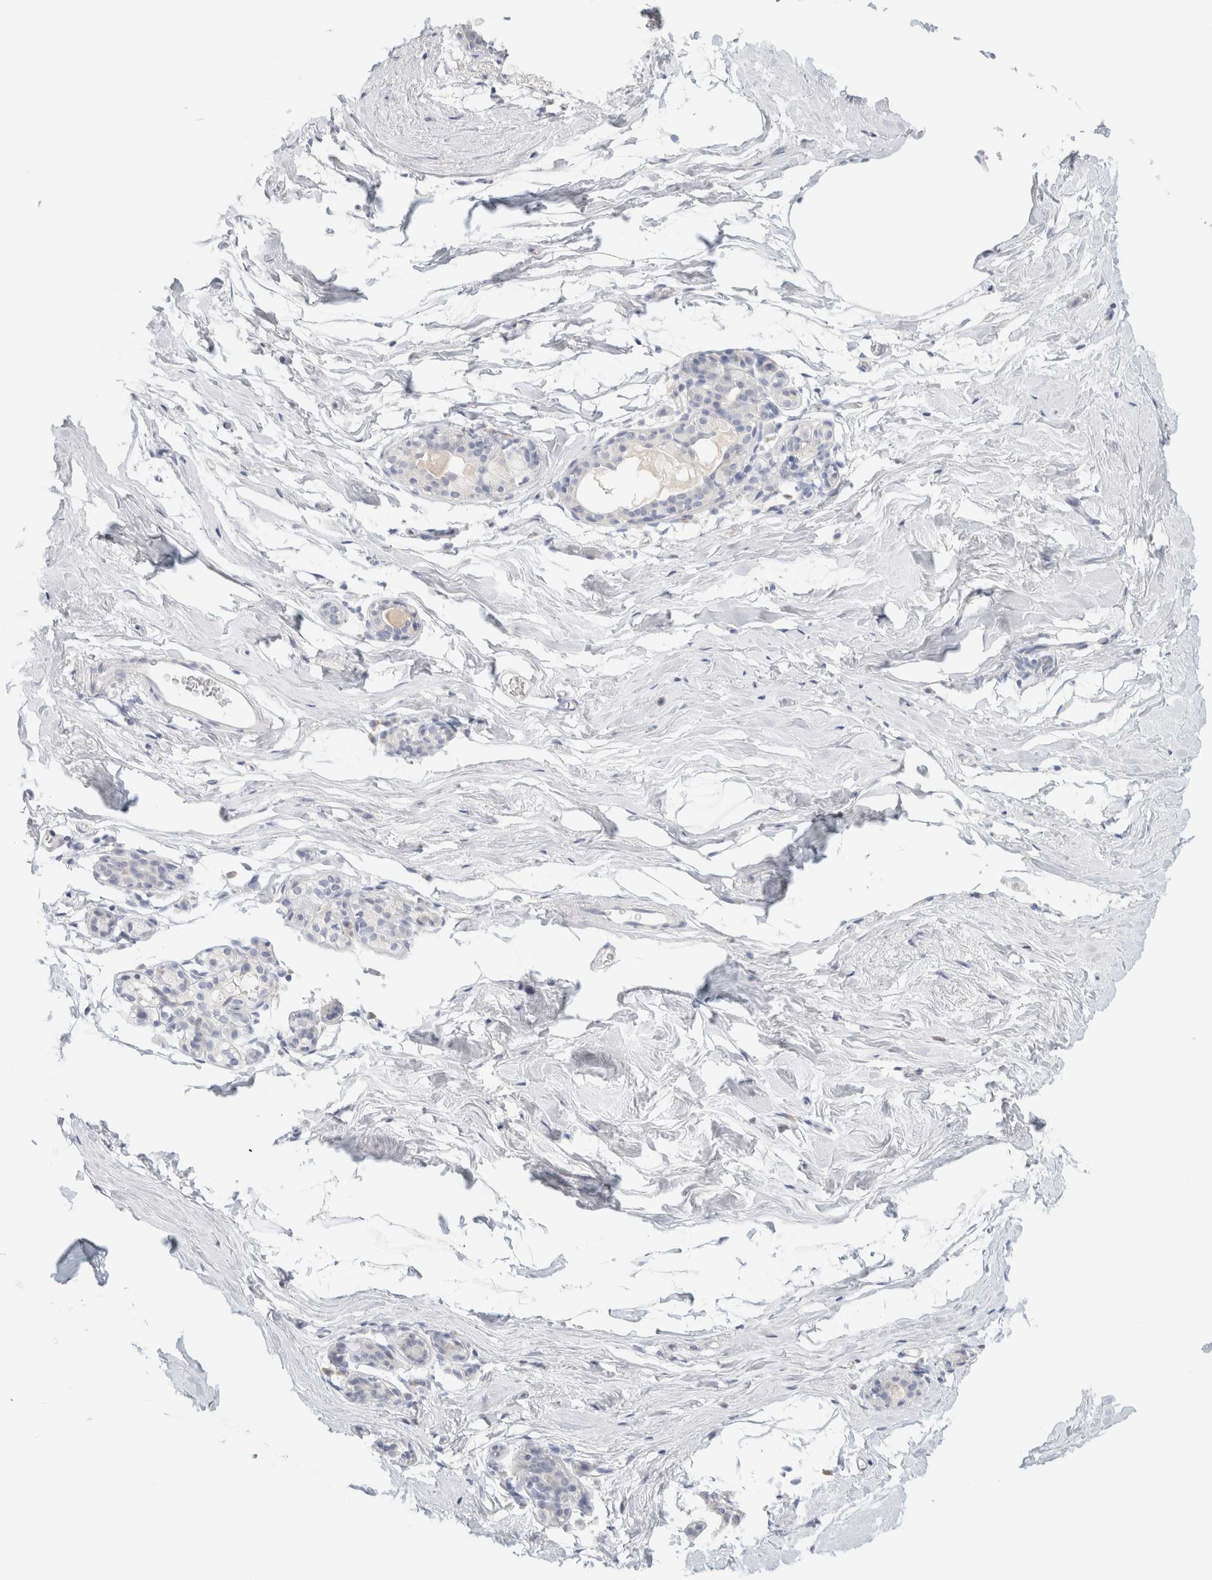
{"staining": {"intensity": "negative", "quantity": "none", "location": "none"}, "tissue": "breast", "cell_type": "Adipocytes", "image_type": "normal", "snomed": [{"axis": "morphology", "description": "Normal tissue, NOS"}, {"axis": "topography", "description": "Breast"}], "caption": "This image is of unremarkable breast stained with immunohistochemistry (IHC) to label a protein in brown with the nuclei are counter-stained blue. There is no positivity in adipocytes.", "gene": "NEFM", "patient": {"sex": "female", "age": 62}}